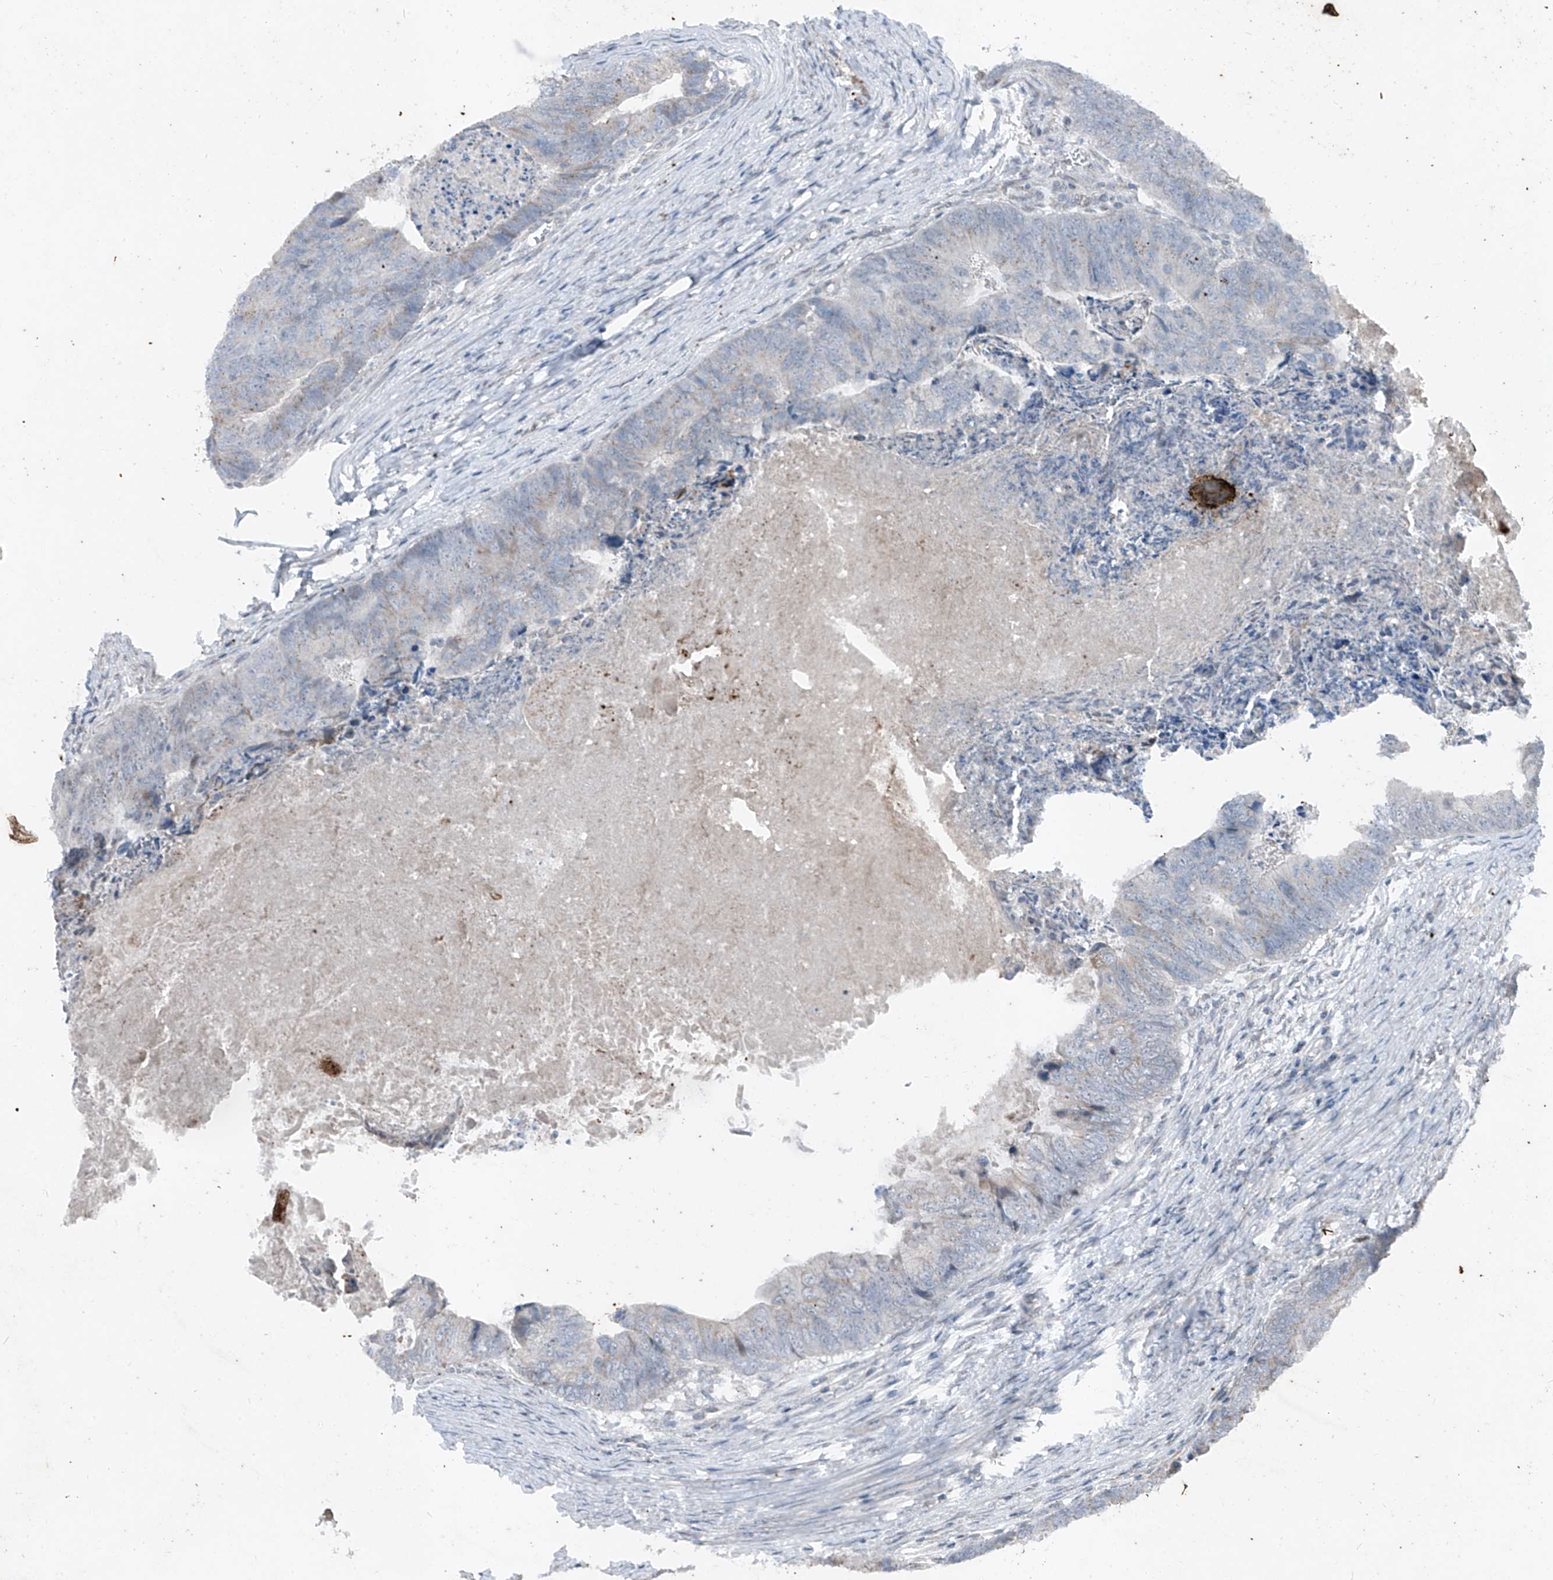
{"staining": {"intensity": "negative", "quantity": "none", "location": "none"}, "tissue": "colorectal cancer", "cell_type": "Tumor cells", "image_type": "cancer", "snomed": [{"axis": "morphology", "description": "Adenocarcinoma, NOS"}, {"axis": "topography", "description": "Colon"}], "caption": "DAB immunohistochemical staining of human colorectal adenocarcinoma shows no significant staining in tumor cells. Nuclei are stained in blue.", "gene": "DYRK1B", "patient": {"sex": "female", "age": 67}}